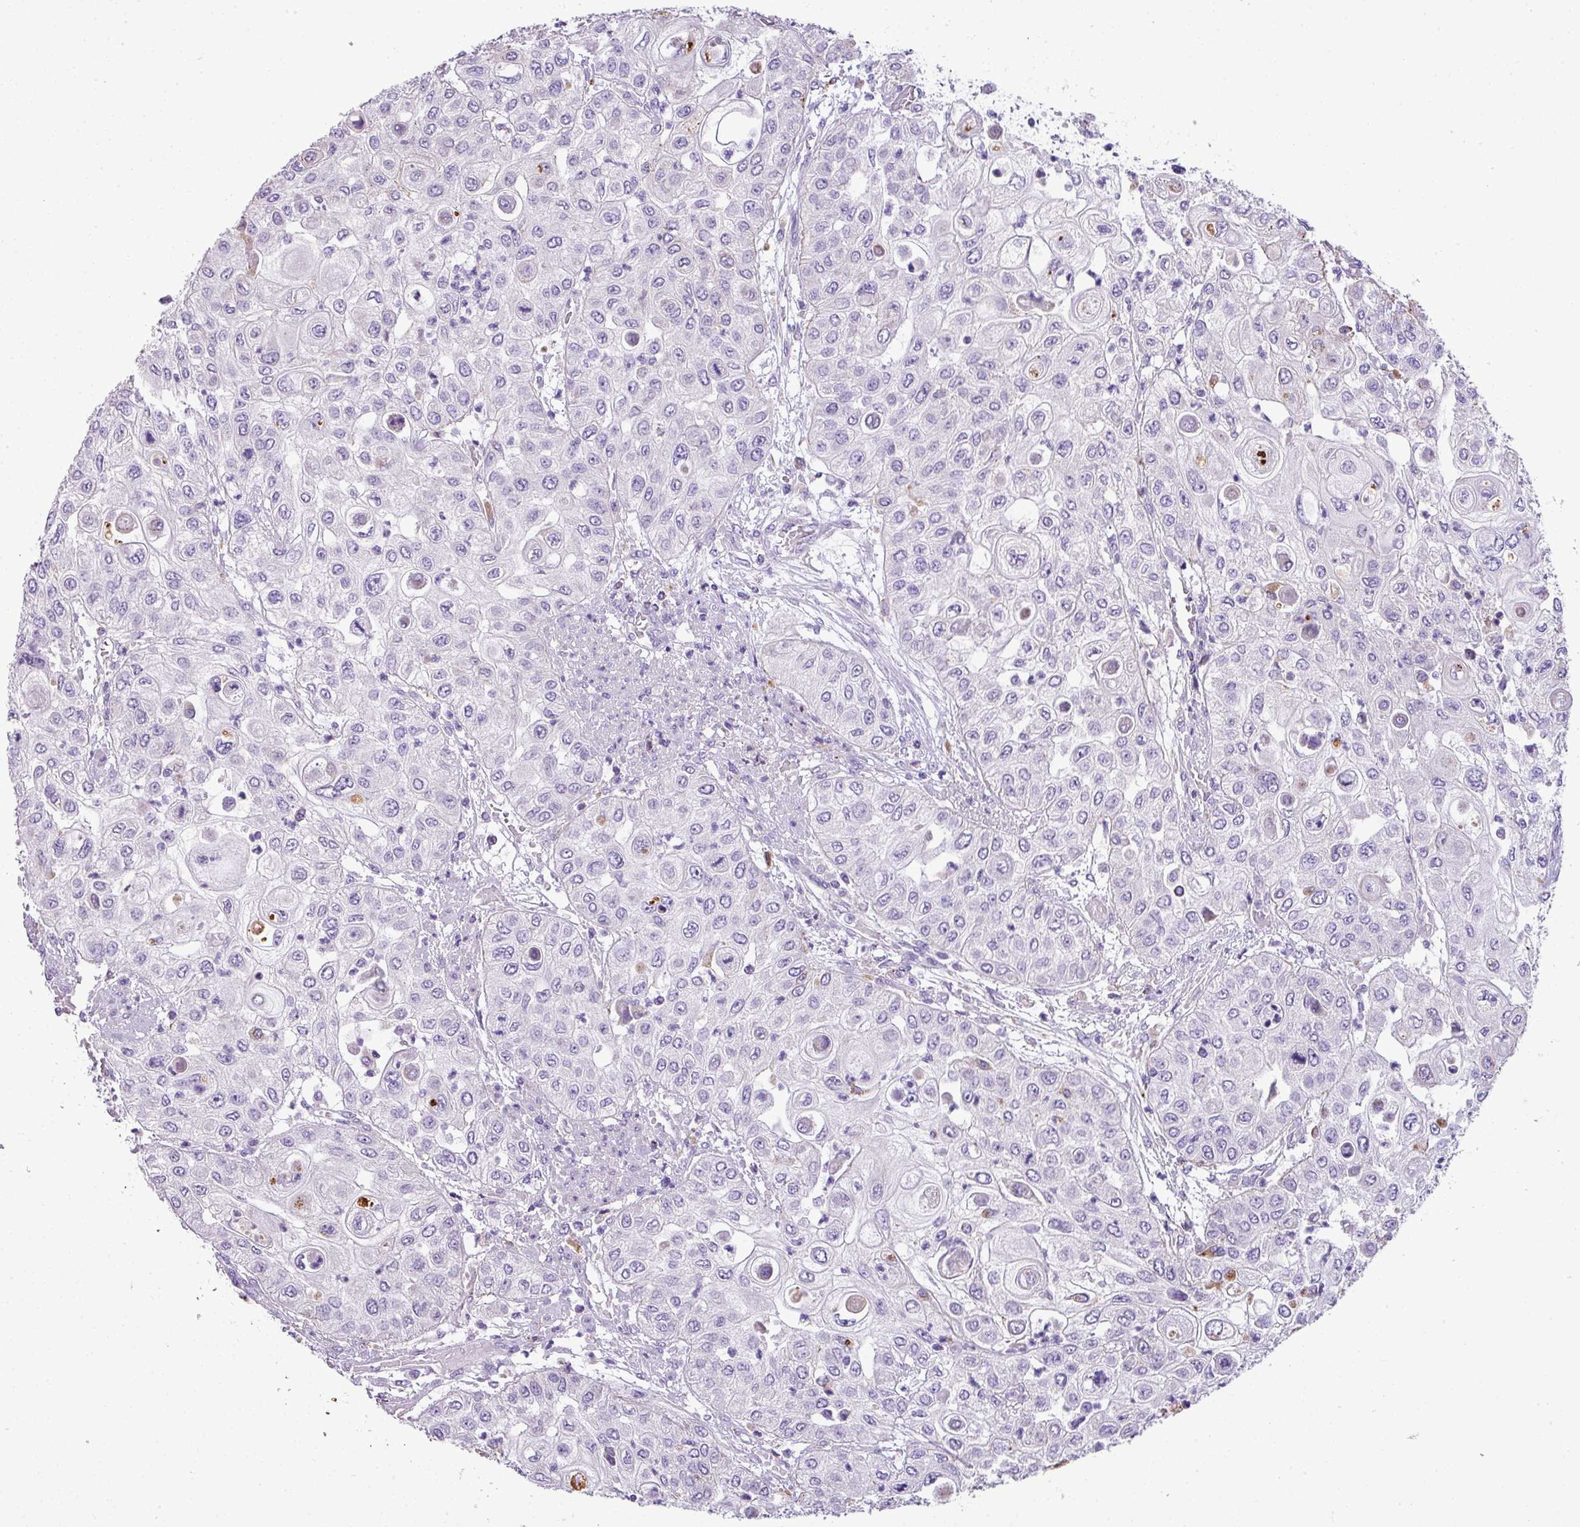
{"staining": {"intensity": "negative", "quantity": "none", "location": "none"}, "tissue": "urothelial cancer", "cell_type": "Tumor cells", "image_type": "cancer", "snomed": [{"axis": "morphology", "description": "Urothelial carcinoma, High grade"}, {"axis": "topography", "description": "Urinary bladder"}], "caption": "This is an IHC photomicrograph of urothelial carcinoma (high-grade). There is no staining in tumor cells.", "gene": "ZNF568", "patient": {"sex": "female", "age": 79}}